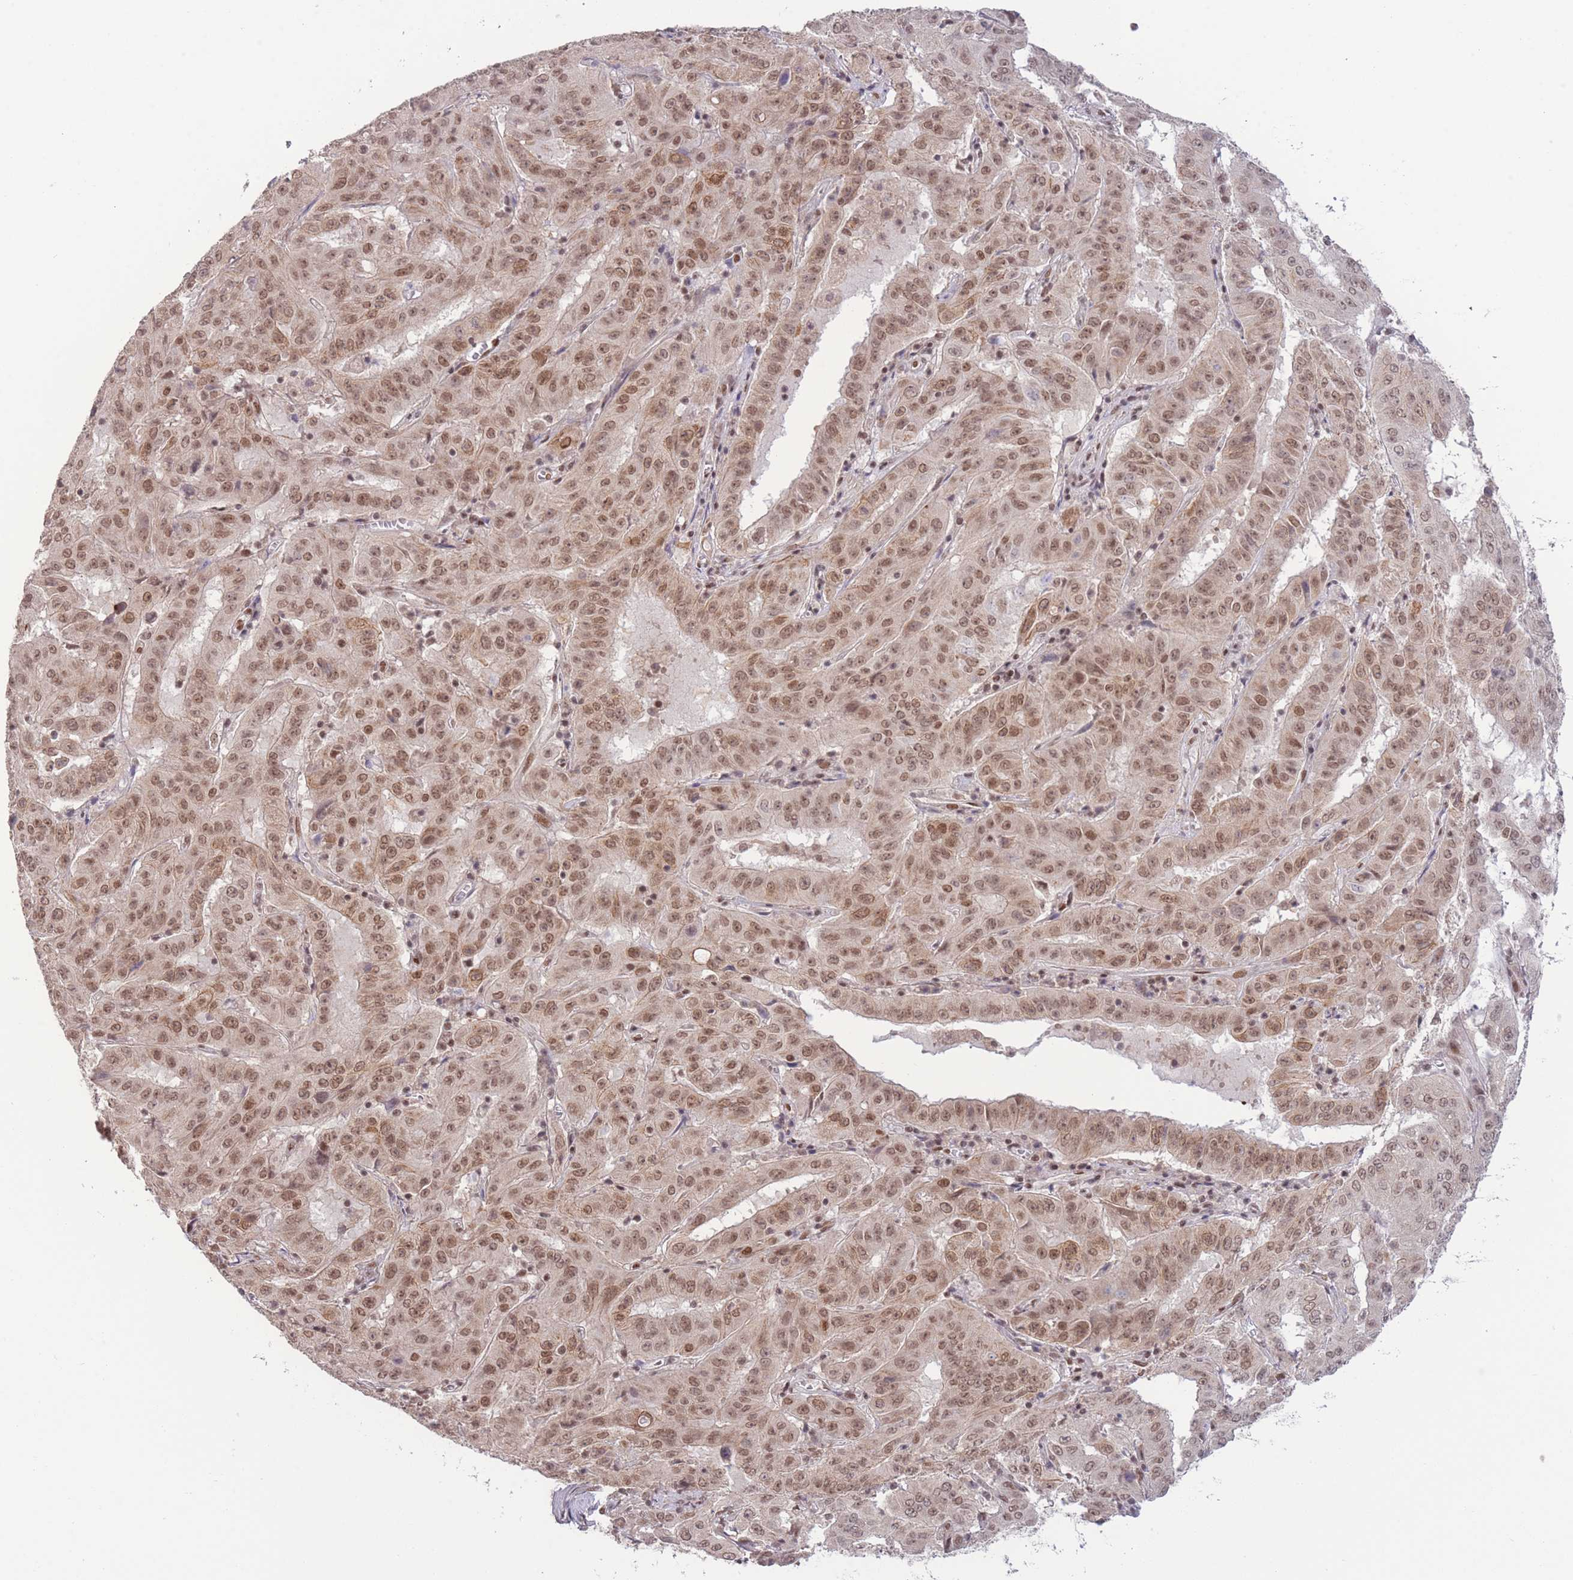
{"staining": {"intensity": "moderate", "quantity": ">75%", "location": "nuclear"}, "tissue": "pancreatic cancer", "cell_type": "Tumor cells", "image_type": "cancer", "snomed": [{"axis": "morphology", "description": "Adenocarcinoma, NOS"}, {"axis": "topography", "description": "Pancreas"}], "caption": "The micrograph demonstrates a brown stain indicating the presence of a protein in the nuclear of tumor cells in pancreatic cancer (adenocarcinoma). (brown staining indicates protein expression, while blue staining denotes nuclei).", "gene": "CARD8", "patient": {"sex": "male", "age": 63}}